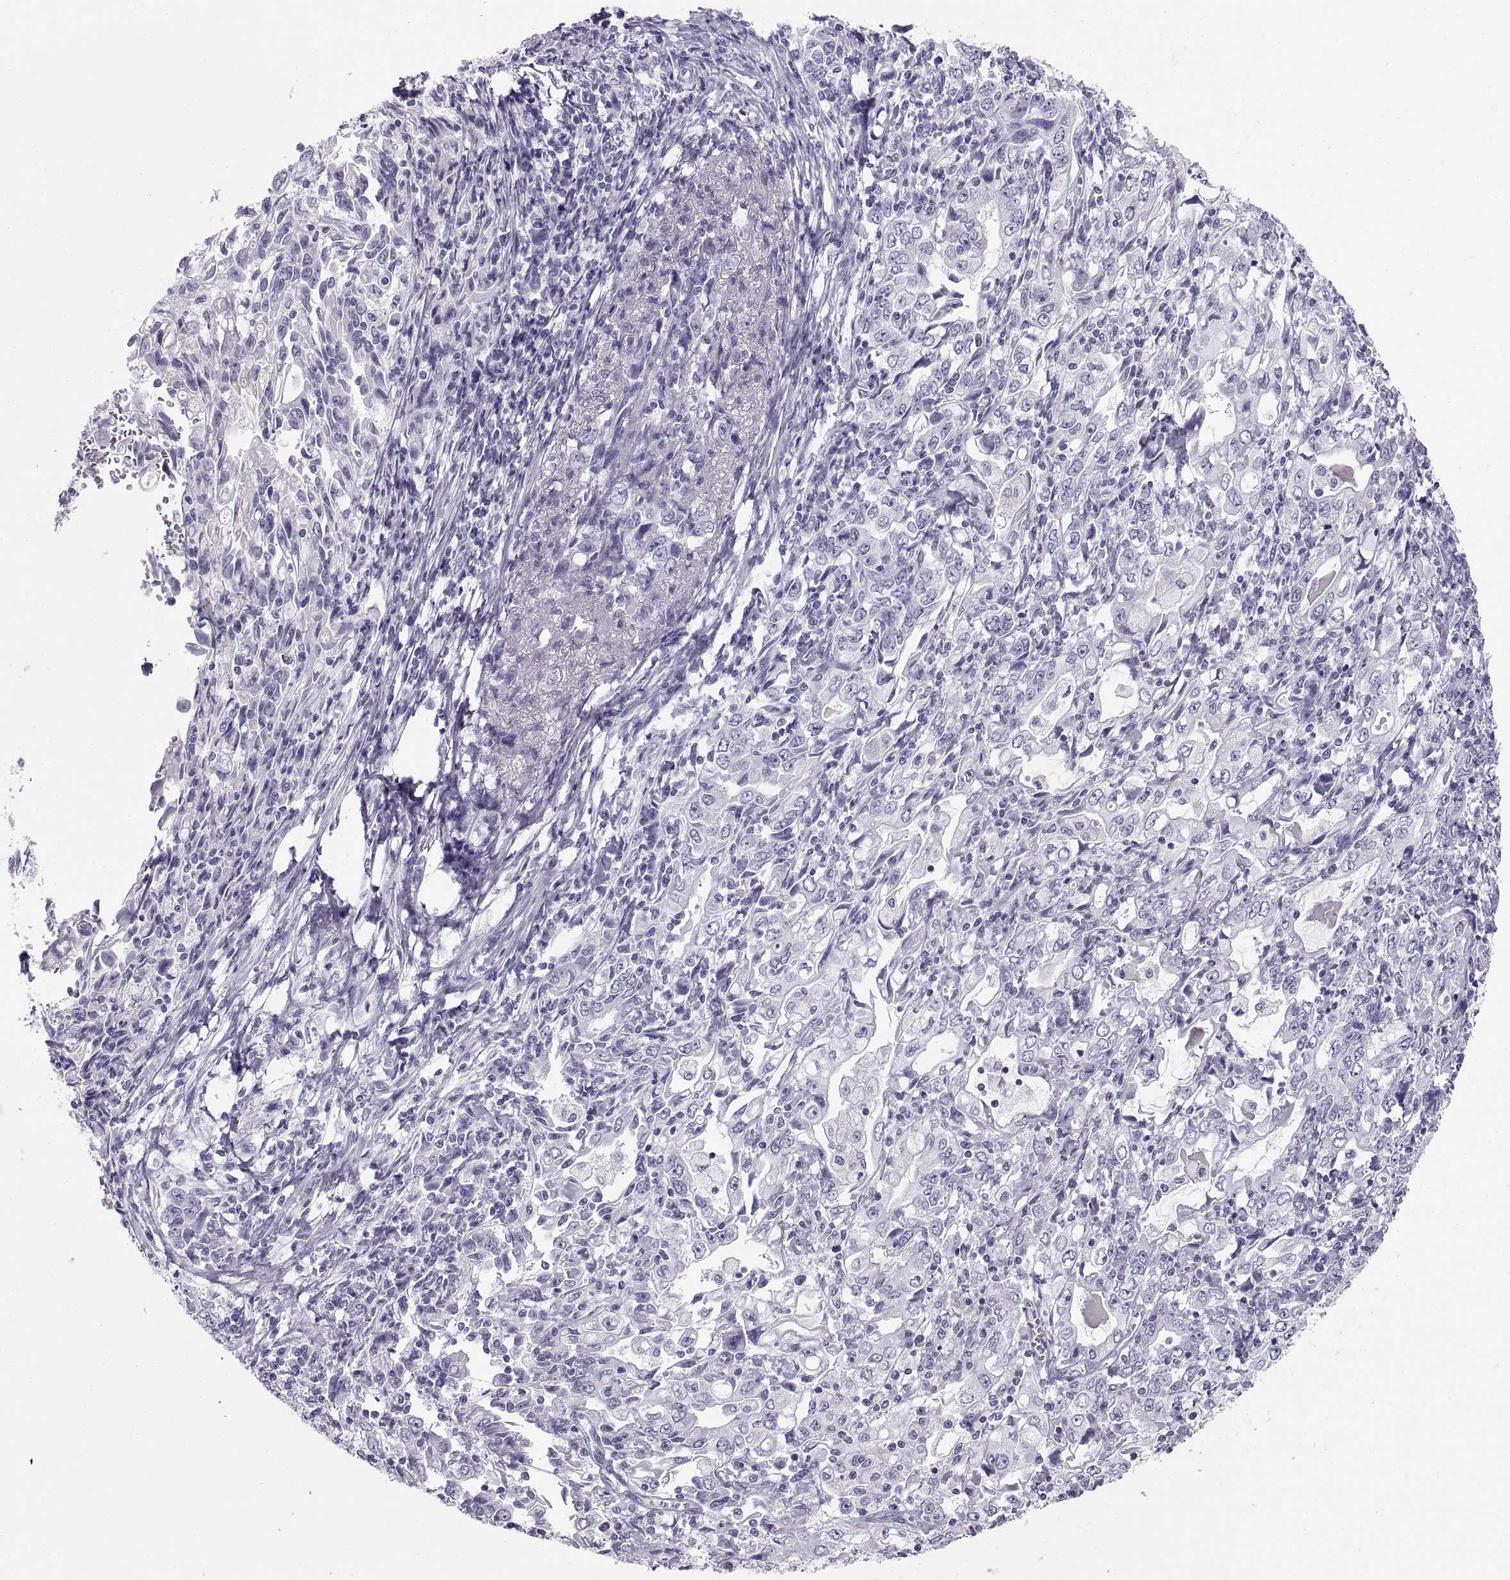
{"staining": {"intensity": "negative", "quantity": "none", "location": "none"}, "tissue": "stomach cancer", "cell_type": "Tumor cells", "image_type": "cancer", "snomed": [{"axis": "morphology", "description": "Adenocarcinoma, NOS"}, {"axis": "topography", "description": "Stomach, lower"}], "caption": "Image shows no protein positivity in tumor cells of stomach cancer tissue.", "gene": "SEMG1", "patient": {"sex": "female", "age": 72}}